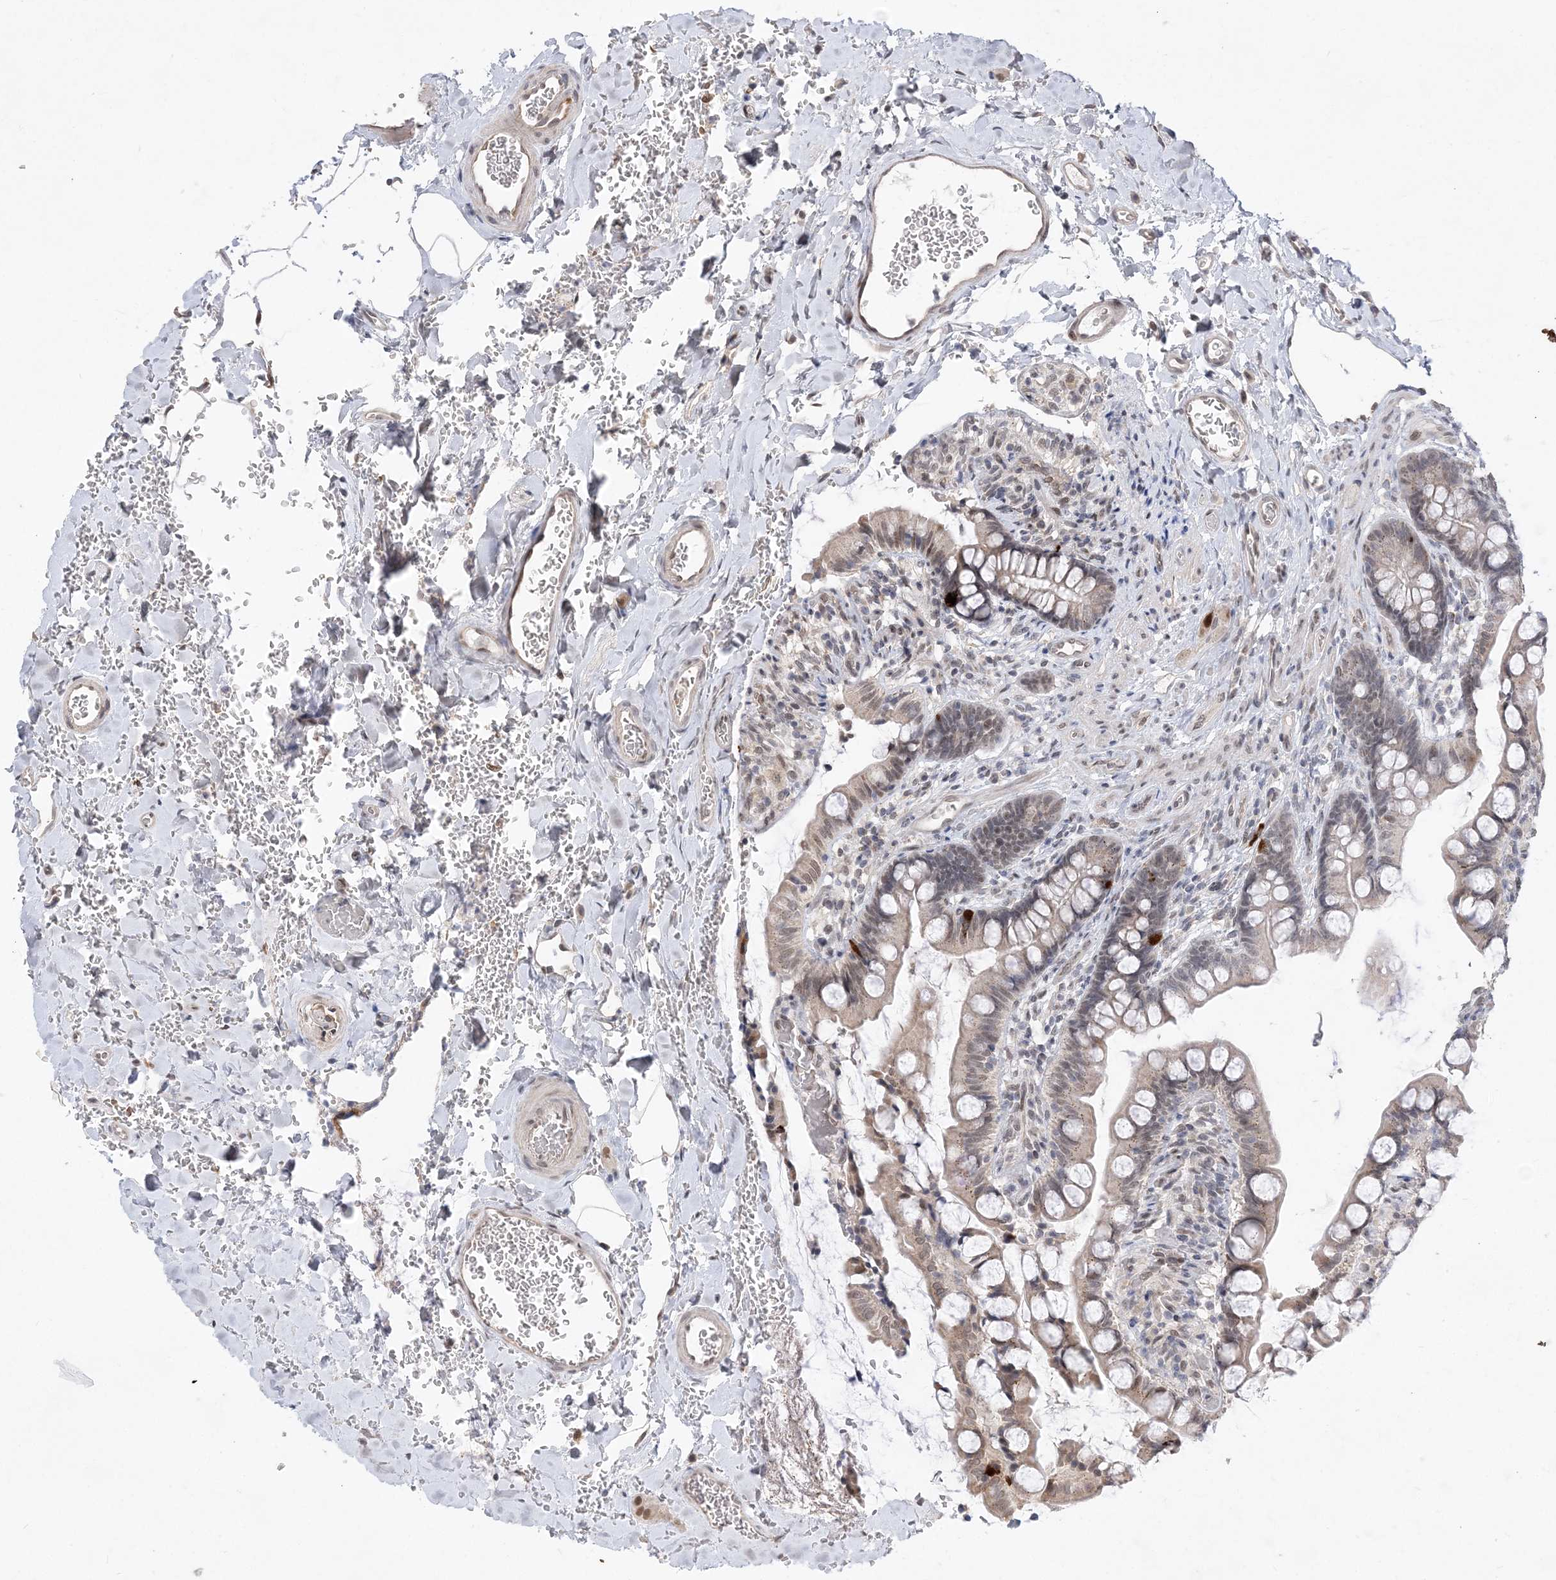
{"staining": {"intensity": "strong", "quantity": "<25%", "location": "cytoplasmic/membranous,nuclear"}, "tissue": "small intestine", "cell_type": "Glandular cells", "image_type": "normal", "snomed": [{"axis": "morphology", "description": "Normal tissue, NOS"}, {"axis": "topography", "description": "Small intestine"}], "caption": "The histopathology image displays staining of unremarkable small intestine, revealing strong cytoplasmic/membranous,nuclear protein staining (brown color) within glandular cells. Immunohistochemistry stains the protein in brown and the nuclei are stained blue.", "gene": "WAC", "patient": {"sex": "male", "age": 52}}